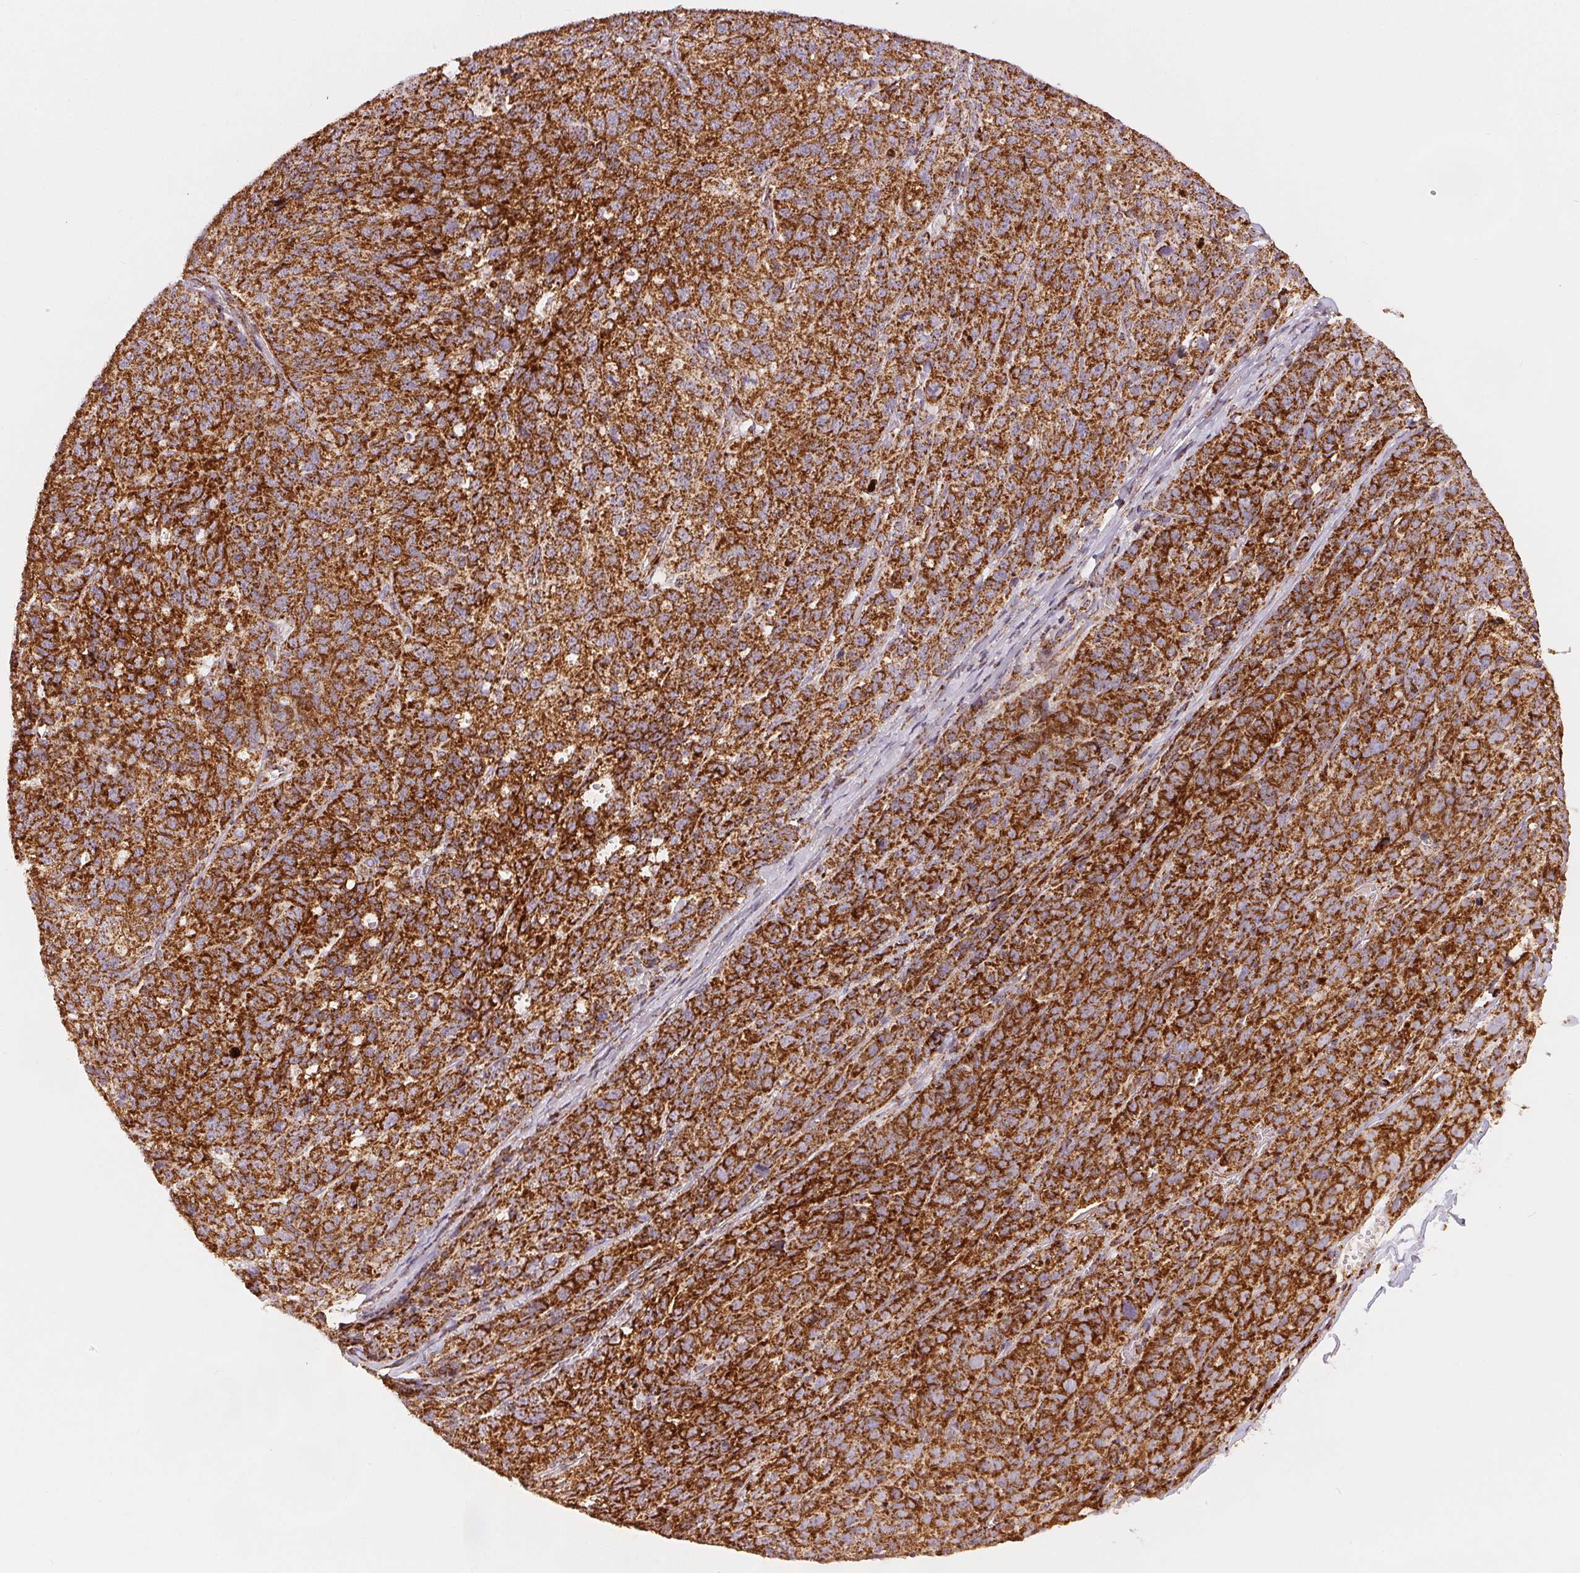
{"staining": {"intensity": "strong", "quantity": ">75%", "location": "cytoplasmic/membranous"}, "tissue": "ovarian cancer", "cell_type": "Tumor cells", "image_type": "cancer", "snomed": [{"axis": "morphology", "description": "Cystadenocarcinoma, serous, NOS"}, {"axis": "topography", "description": "Ovary"}], "caption": "Ovarian serous cystadenocarcinoma stained with a protein marker exhibits strong staining in tumor cells.", "gene": "SDHB", "patient": {"sex": "female", "age": 71}}